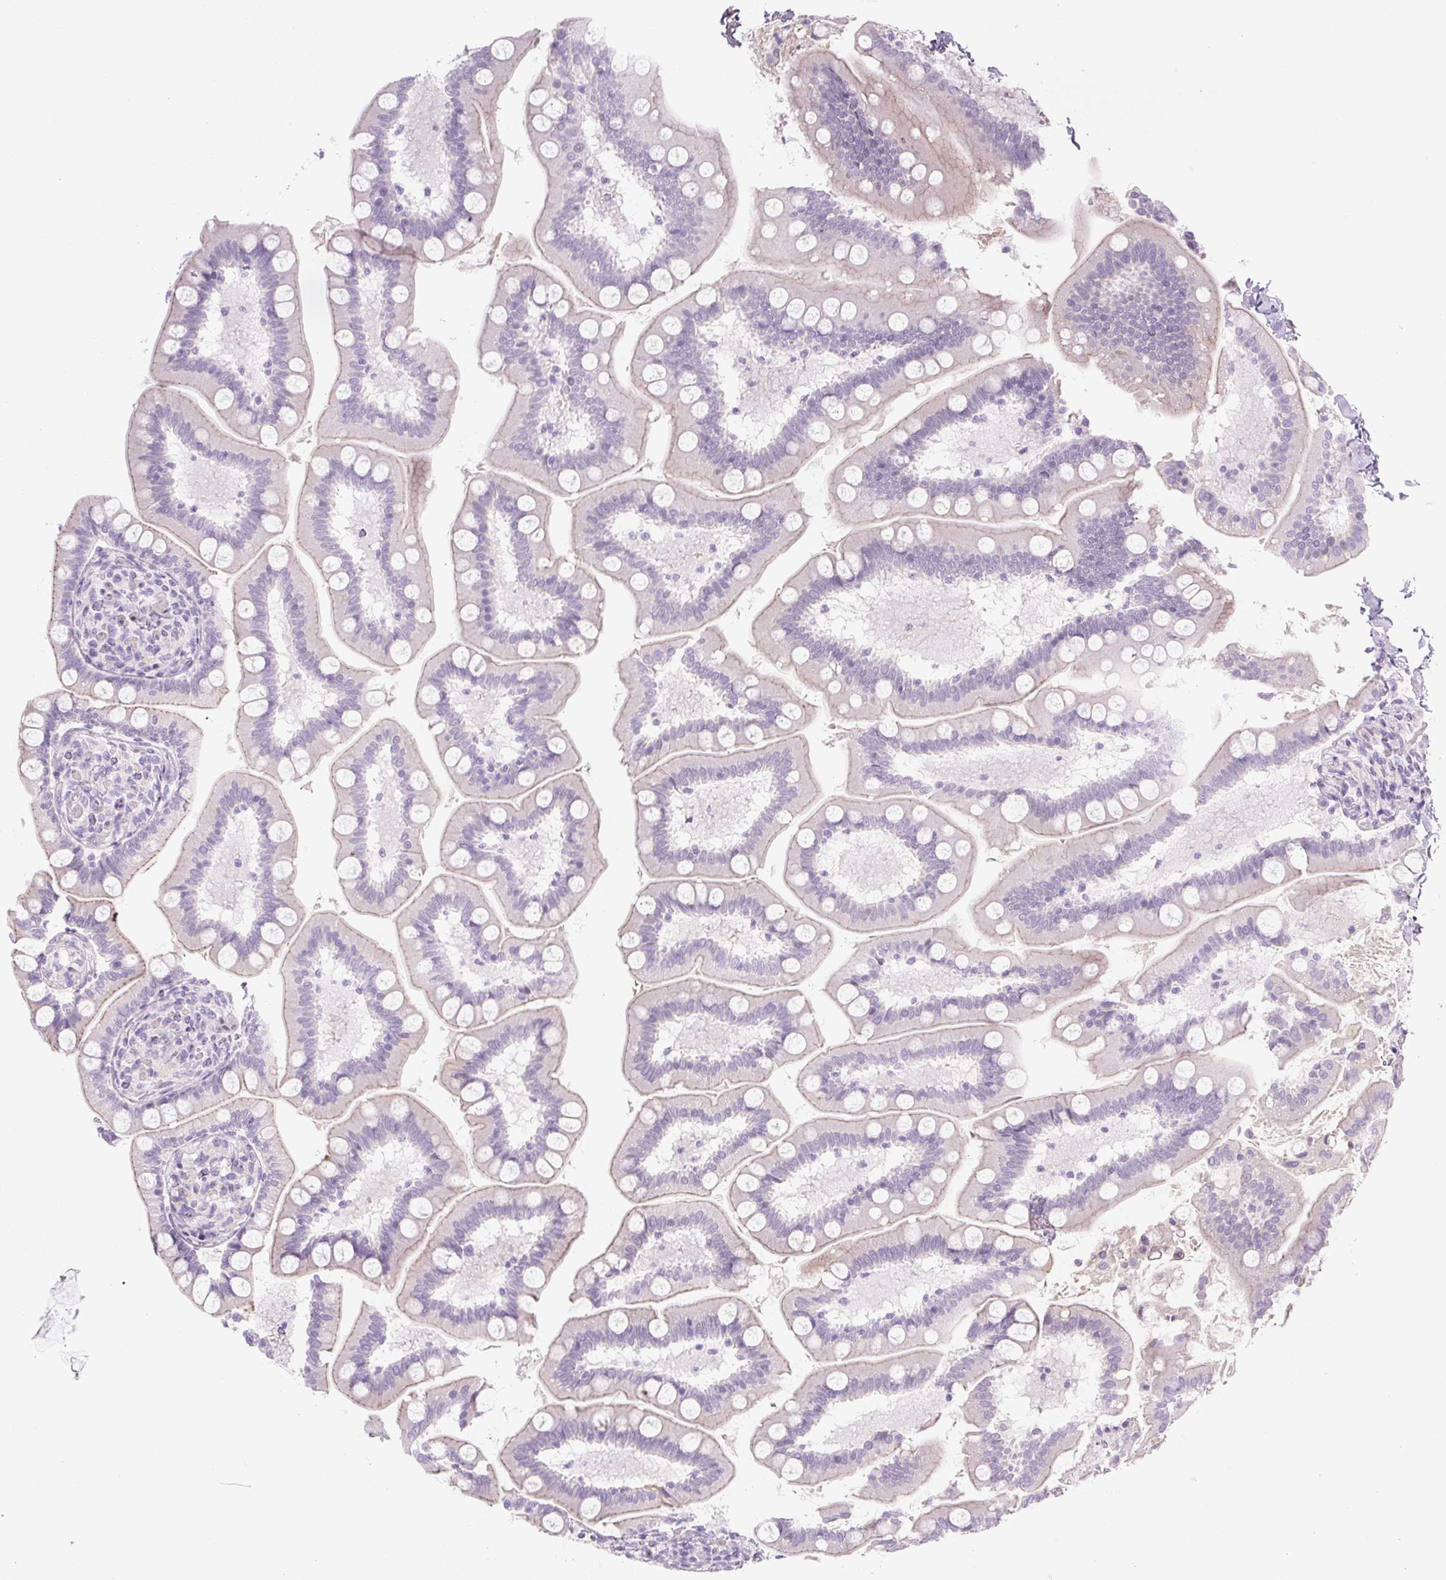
{"staining": {"intensity": "moderate", "quantity": "25%-75%", "location": "cytoplasmic/membranous"}, "tissue": "small intestine", "cell_type": "Glandular cells", "image_type": "normal", "snomed": [{"axis": "morphology", "description": "Normal tissue, NOS"}, {"axis": "topography", "description": "Small intestine"}], "caption": "The histopathology image reveals a brown stain indicating the presence of a protein in the cytoplasmic/membranous of glandular cells in small intestine. (IHC, brightfield microscopy, high magnification).", "gene": "PRM1", "patient": {"sex": "female", "age": 64}}